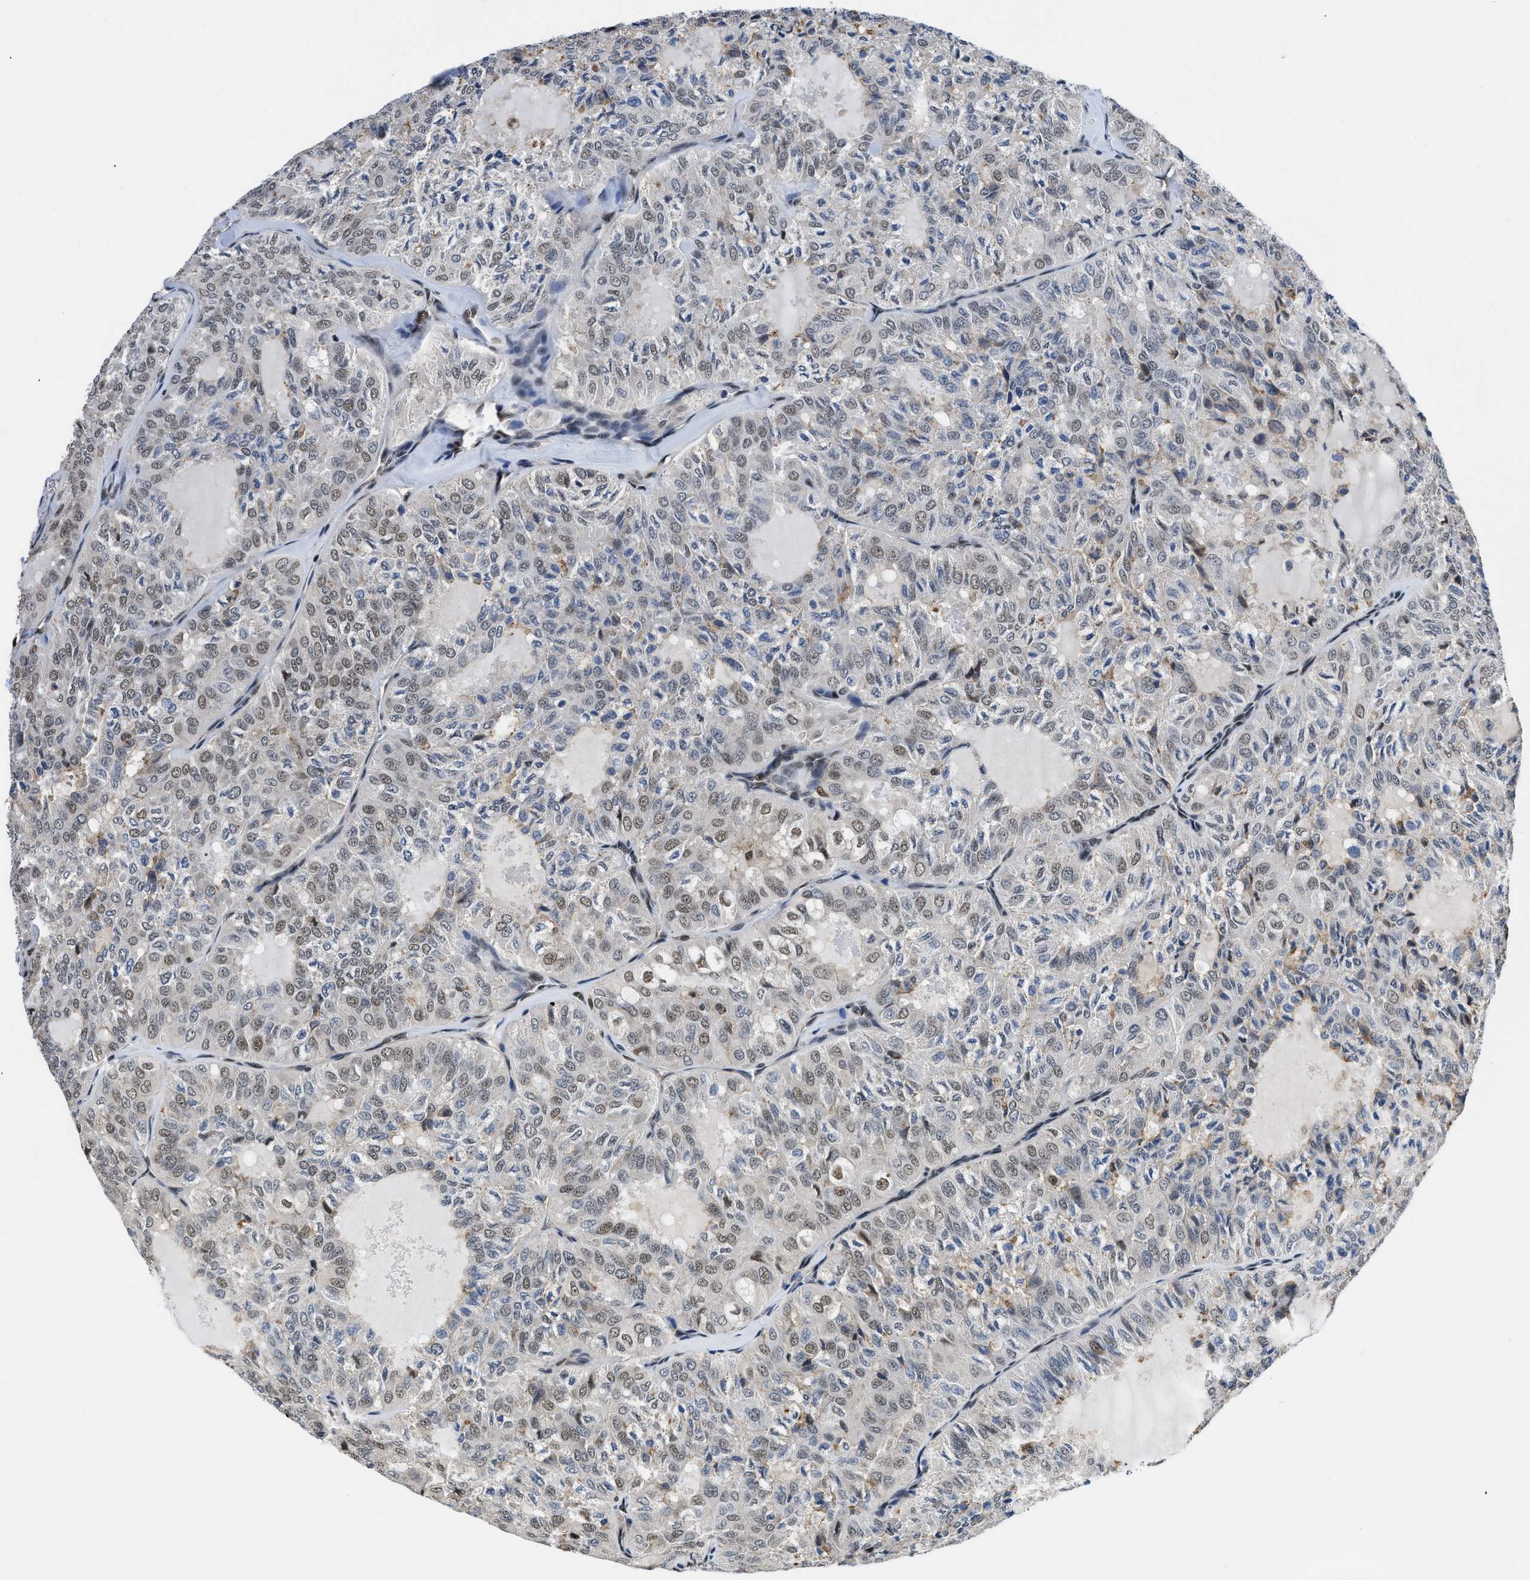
{"staining": {"intensity": "weak", "quantity": "25%-75%", "location": "nuclear"}, "tissue": "thyroid cancer", "cell_type": "Tumor cells", "image_type": "cancer", "snomed": [{"axis": "morphology", "description": "Follicular adenoma carcinoma, NOS"}, {"axis": "topography", "description": "Thyroid gland"}], "caption": "Weak nuclear positivity is identified in approximately 25%-75% of tumor cells in thyroid cancer.", "gene": "HNRNPH2", "patient": {"sex": "male", "age": 75}}